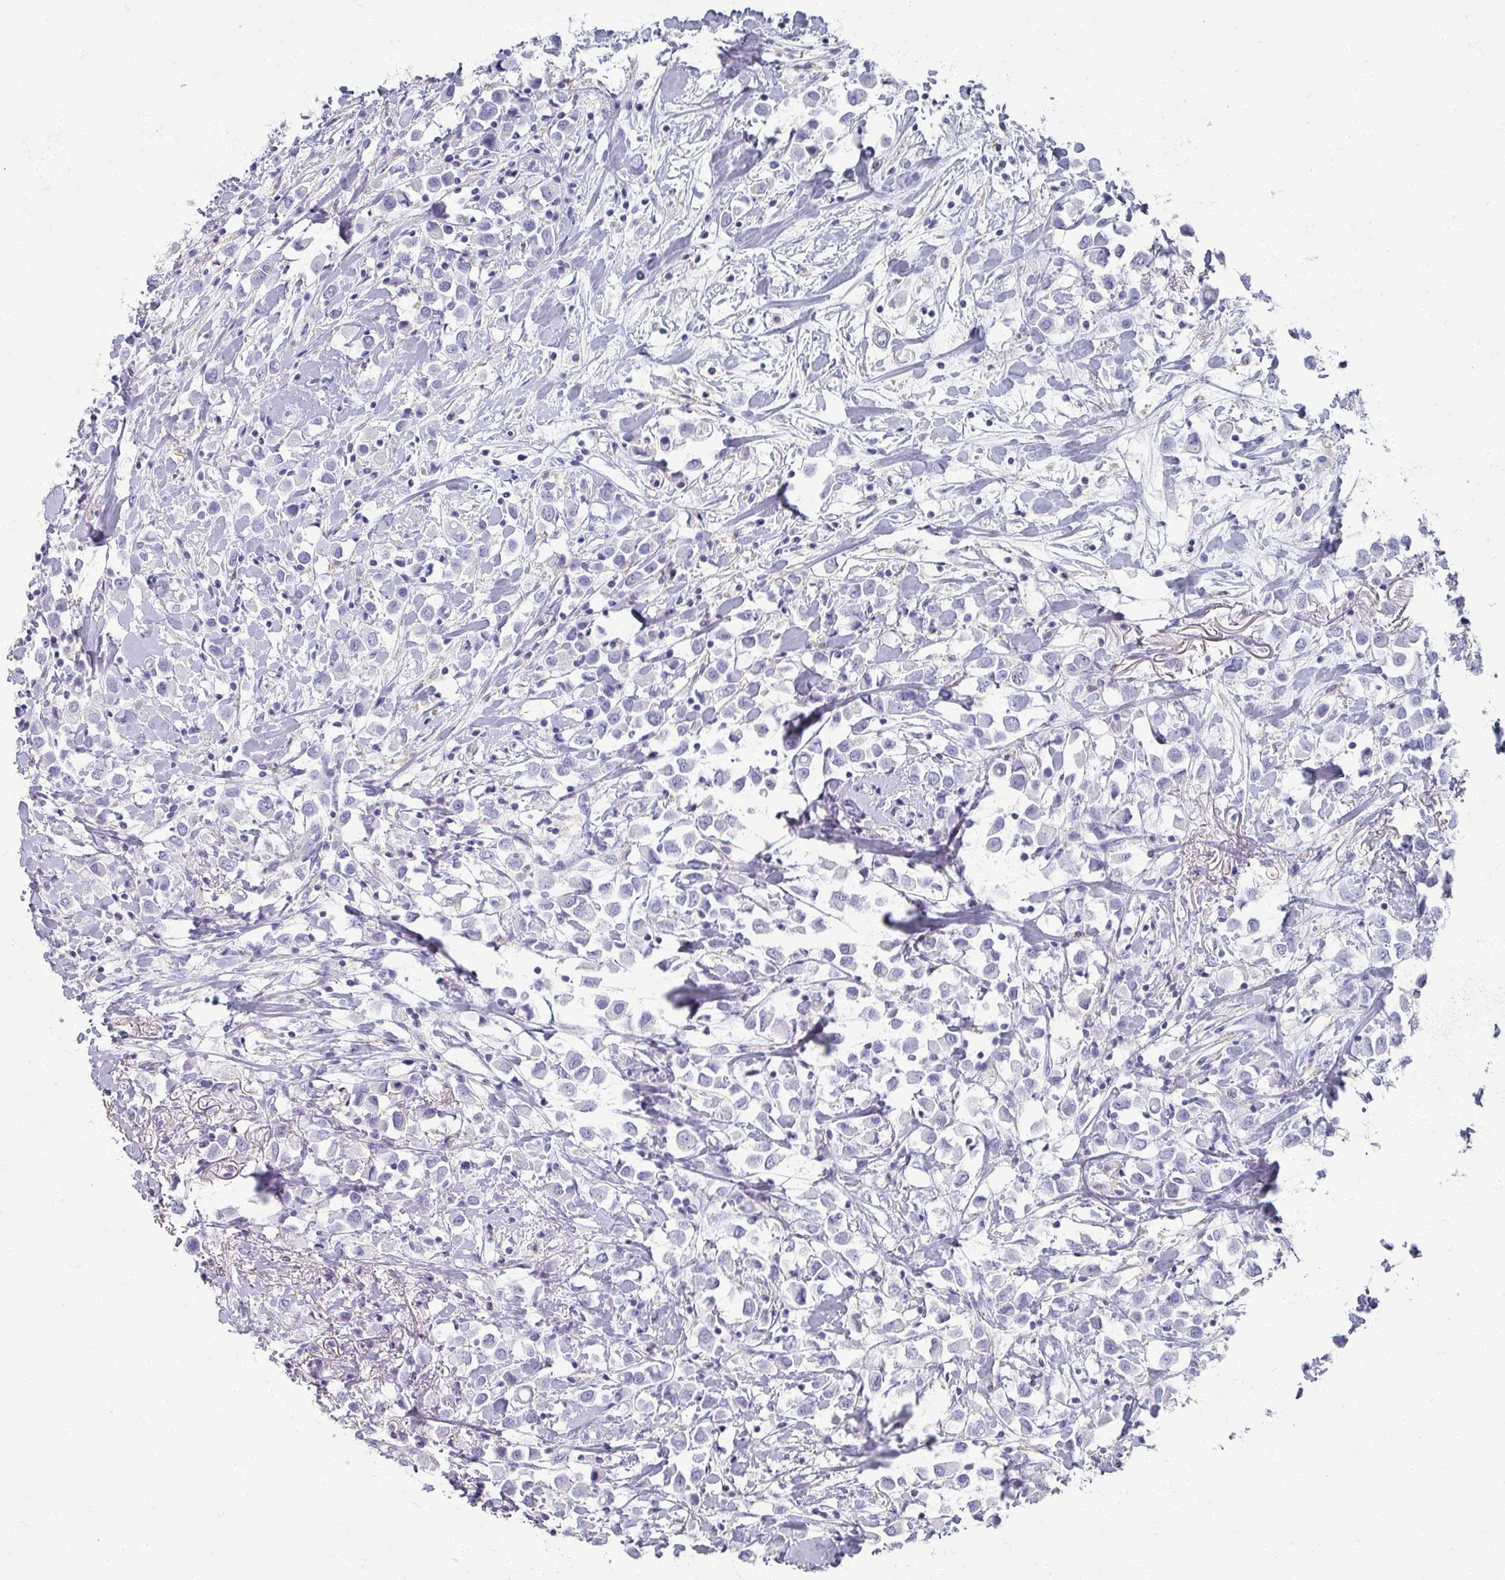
{"staining": {"intensity": "negative", "quantity": "none", "location": "none"}, "tissue": "breast cancer", "cell_type": "Tumor cells", "image_type": "cancer", "snomed": [{"axis": "morphology", "description": "Duct carcinoma"}, {"axis": "topography", "description": "Breast"}], "caption": "High power microscopy histopathology image of an immunohistochemistry micrograph of breast infiltrating ductal carcinoma, revealing no significant staining in tumor cells.", "gene": "OMG", "patient": {"sex": "female", "age": 61}}